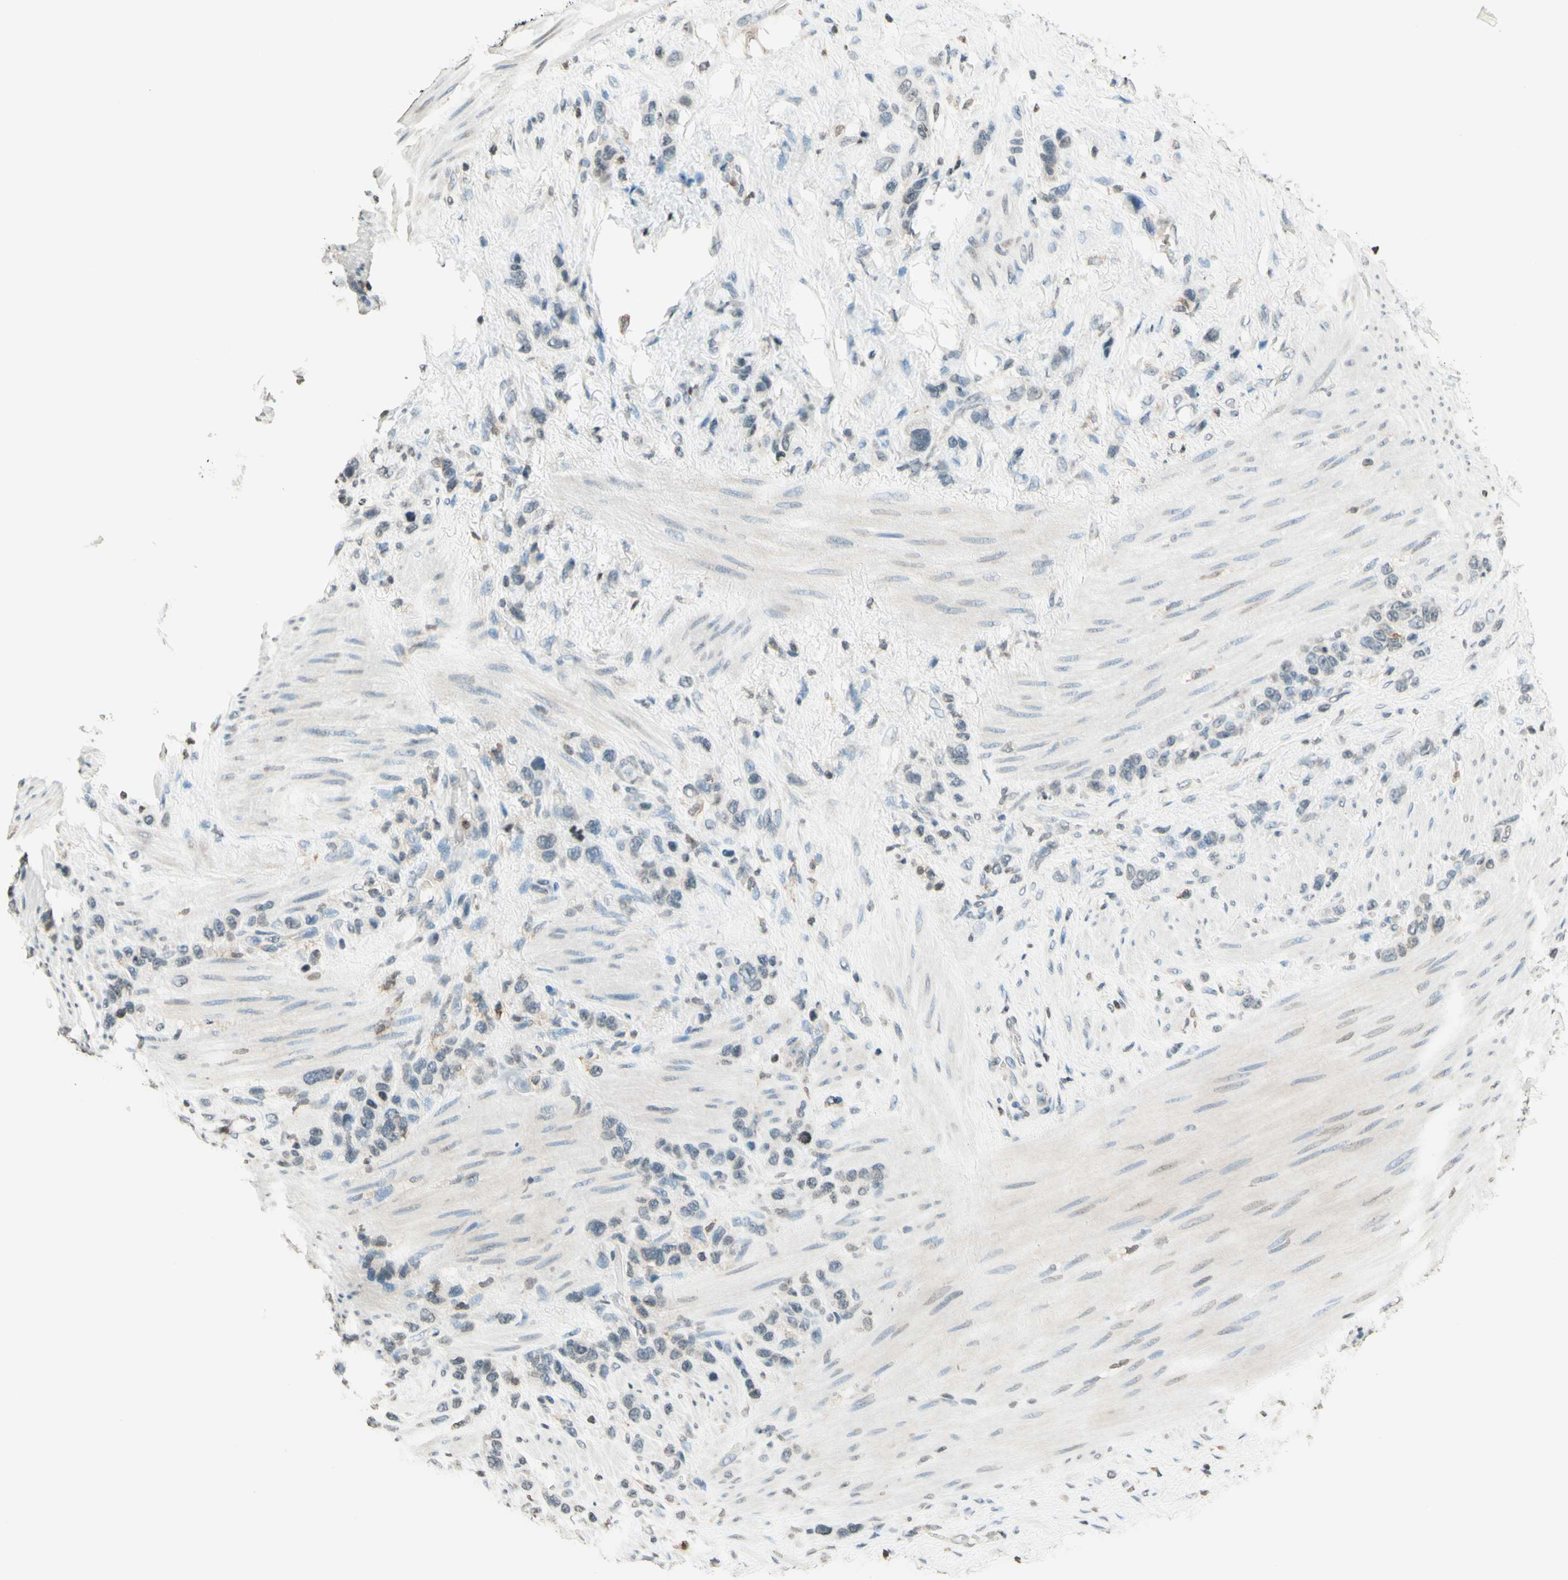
{"staining": {"intensity": "negative", "quantity": "none", "location": "none"}, "tissue": "stomach cancer", "cell_type": "Tumor cells", "image_type": "cancer", "snomed": [{"axis": "morphology", "description": "Adenocarcinoma, NOS"}, {"axis": "morphology", "description": "Adenocarcinoma, High grade"}, {"axis": "topography", "description": "Stomach, upper"}, {"axis": "topography", "description": "Stomach, lower"}], "caption": "IHC micrograph of adenocarcinoma (stomach) stained for a protein (brown), which shows no staining in tumor cells.", "gene": "WIPF1", "patient": {"sex": "female", "age": 65}}